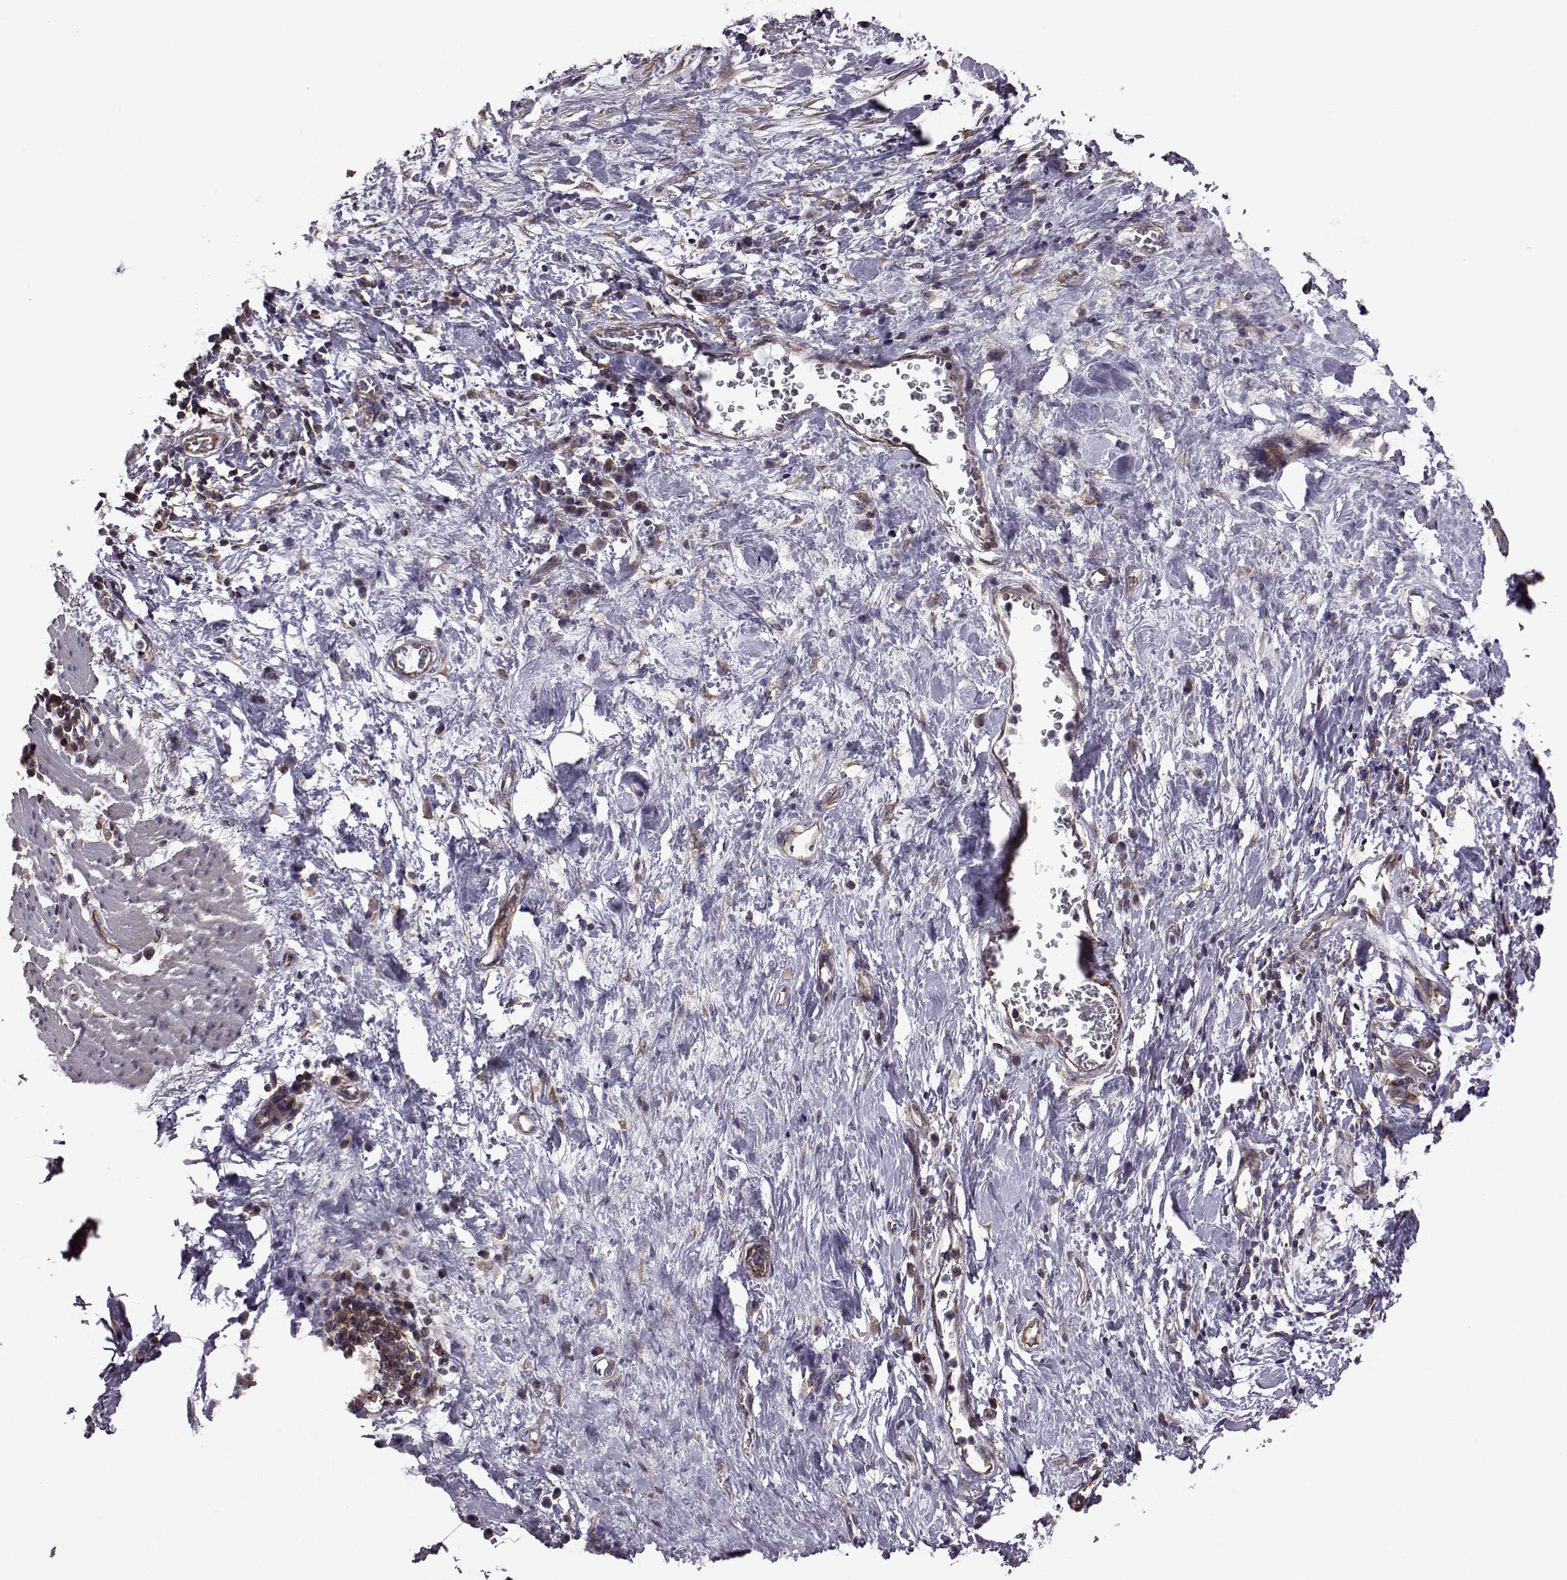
{"staining": {"intensity": "moderate", "quantity": ">75%", "location": "cytoplasmic/membranous"}, "tissue": "stomach cancer", "cell_type": "Tumor cells", "image_type": "cancer", "snomed": [{"axis": "morphology", "description": "Normal tissue, NOS"}, {"axis": "morphology", "description": "Adenocarcinoma, NOS"}, {"axis": "topography", "description": "Stomach"}], "caption": "Protein staining of stomach cancer (adenocarcinoma) tissue displays moderate cytoplasmic/membranous expression in approximately >75% of tumor cells.", "gene": "URI1", "patient": {"sex": "female", "age": 64}}